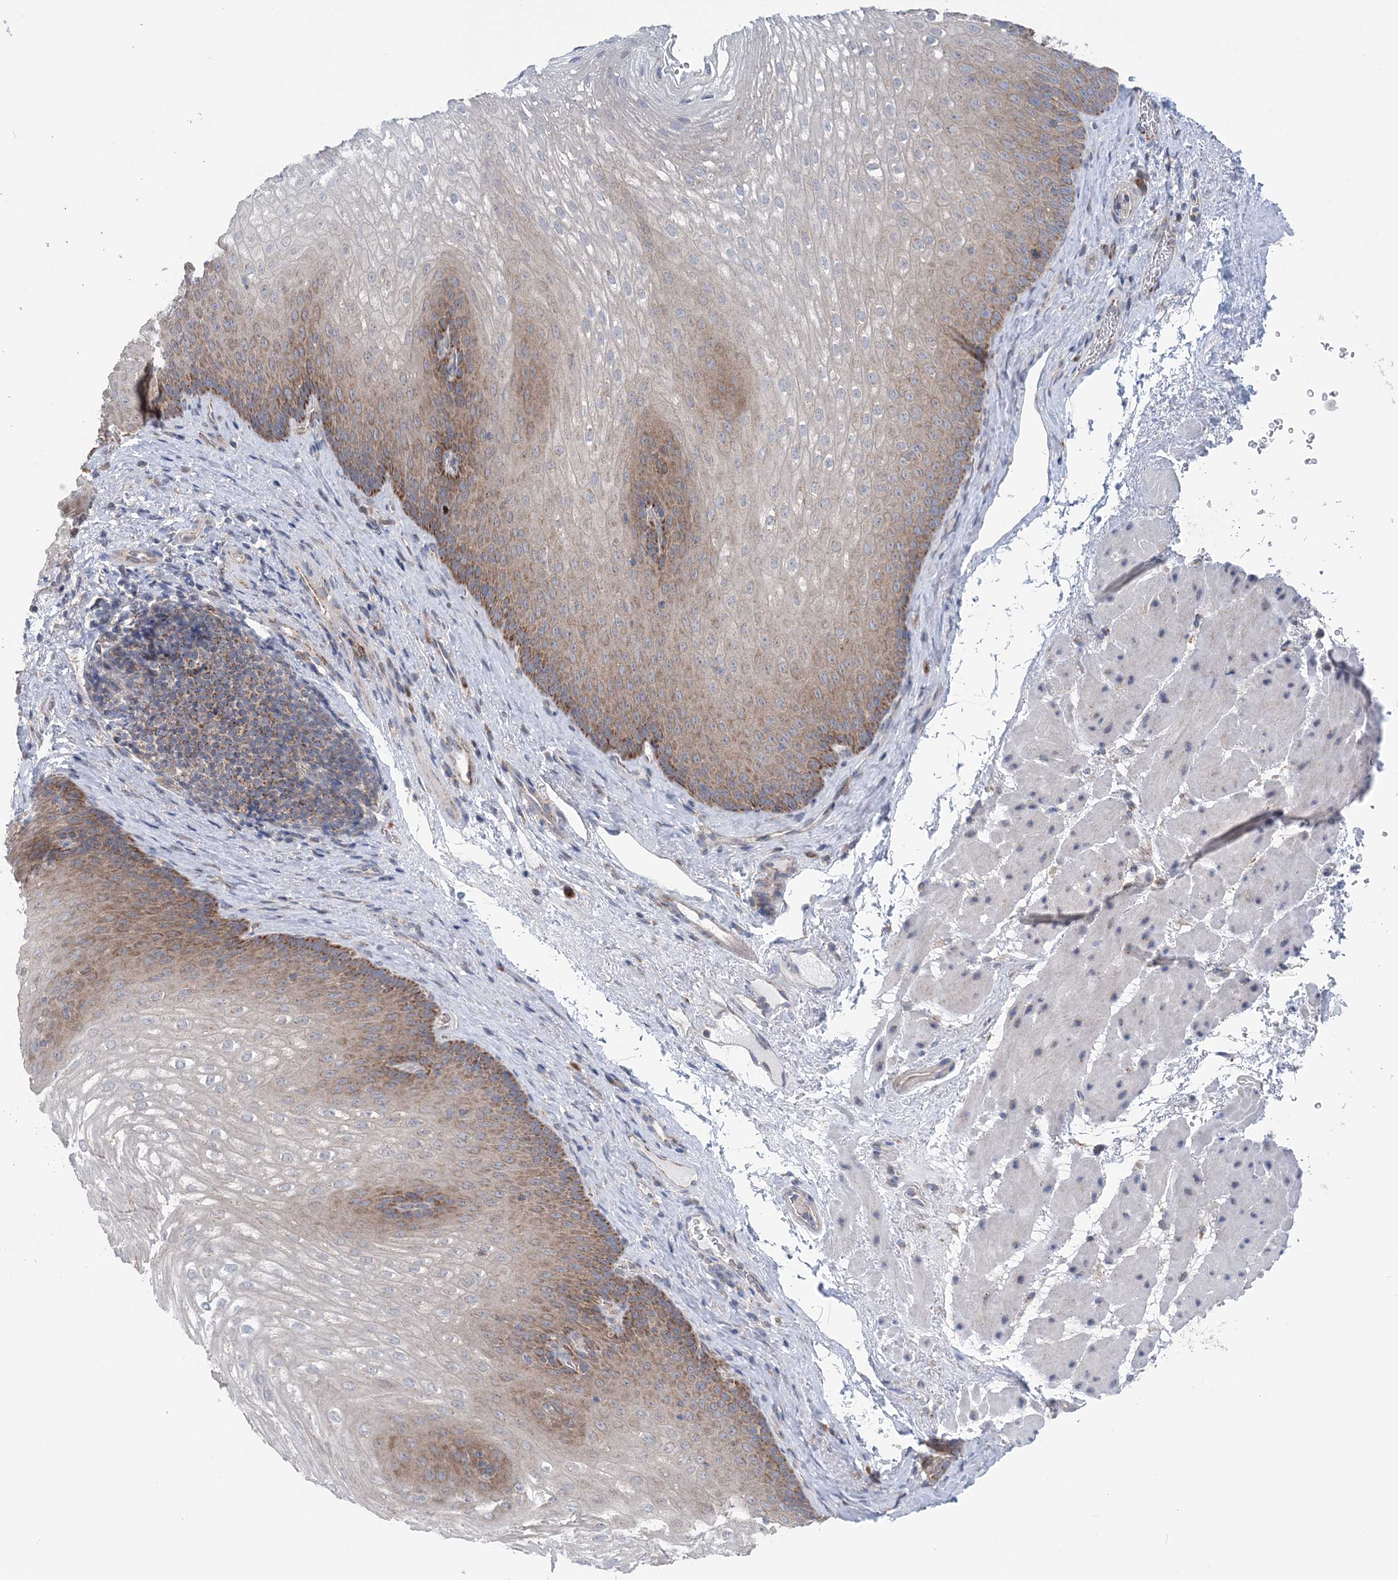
{"staining": {"intensity": "moderate", "quantity": ">75%", "location": "cytoplasmic/membranous"}, "tissue": "esophagus", "cell_type": "Squamous epithelial cells", "image_type": "normal", "snomed": [{"axis": "morphology", "description": "Normal tissue, NOS"}, {"axis": "topography", "description": "Esophagus"}], "caption": "An immunohistochemistry (IHC) image of normal tissue is shown. Protein staining in brown labels moderate cytoplasmic/membranous positivity in esophagus within squamous epithelial cells. Nuclei are stained in blue.", "gene": "COPE", "patient": {"sex": "female", "age": 66}}